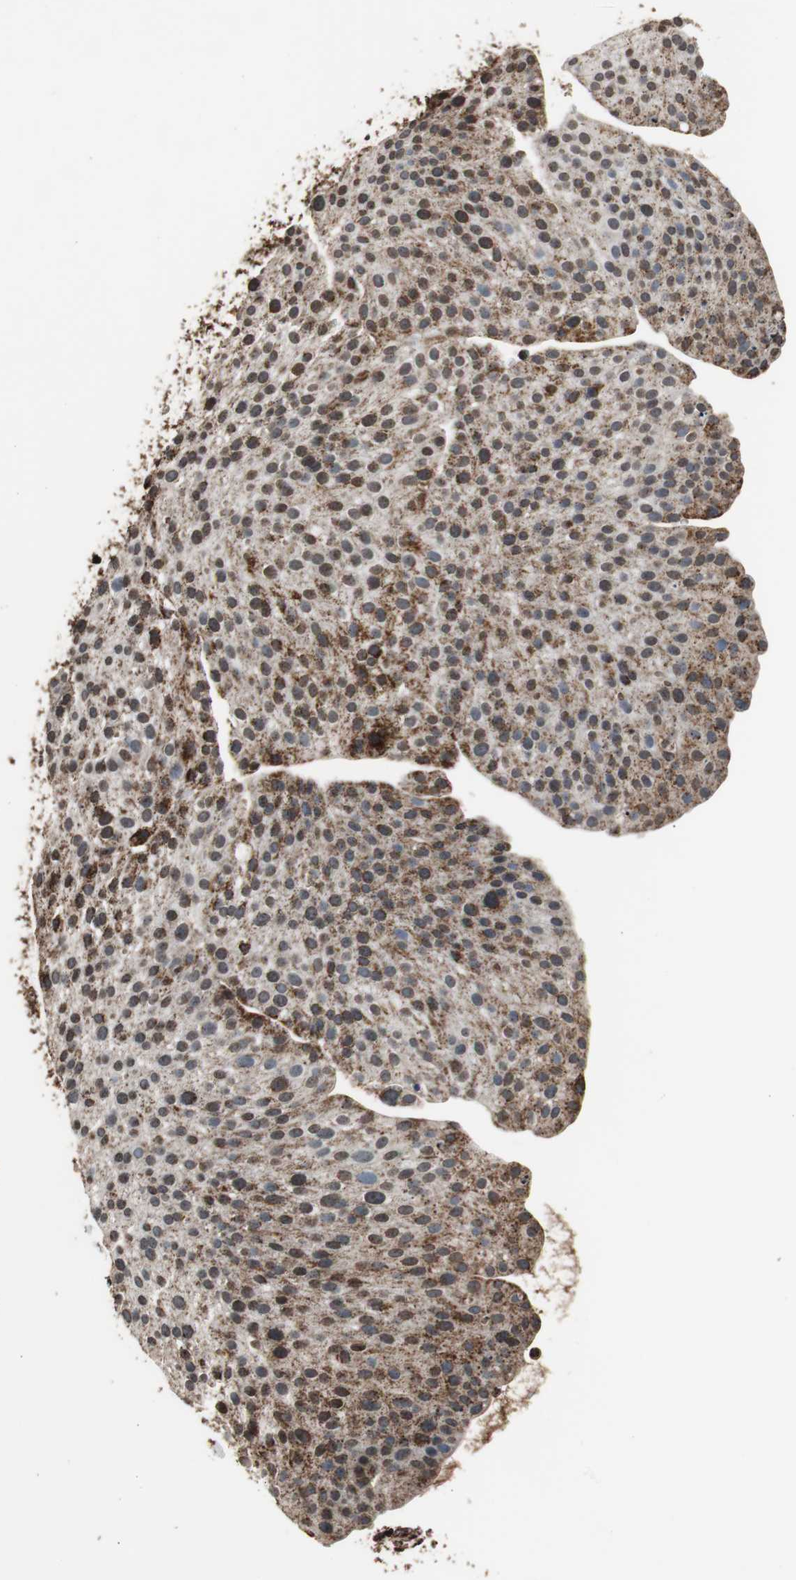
{"staining": {"intensity": "moderate", "quantity": ">75%", "location": "cytoplasmic/membranous,nuclear"}, "tissue": "urothelial cancer", "cell_type": "Tumor cells", "image_type": "cancer", "snomed": [{"axis": "morphology", "description": "Urothelial carcinoma, Low grade"}, {"axis": "topography", "description": "Smooth muscle"}, {"axis": "topography", "description": "Urinary bladder"}], "caption": "Immunohistochemistry (IHC) histopathology image of neoplastic tissue: human low-grade urothelial carcinoma stained using immunohistochemistry (IHC) displays medium levels of moderate protein expression localized specifically in the cytoplasmic/membranous and nuclear of tumor cells, appearing as a cytoplasmic/membranous and nuclear brown color.", "gene": "HSPA9", "patient": {"sex": "male", "age": 60}}